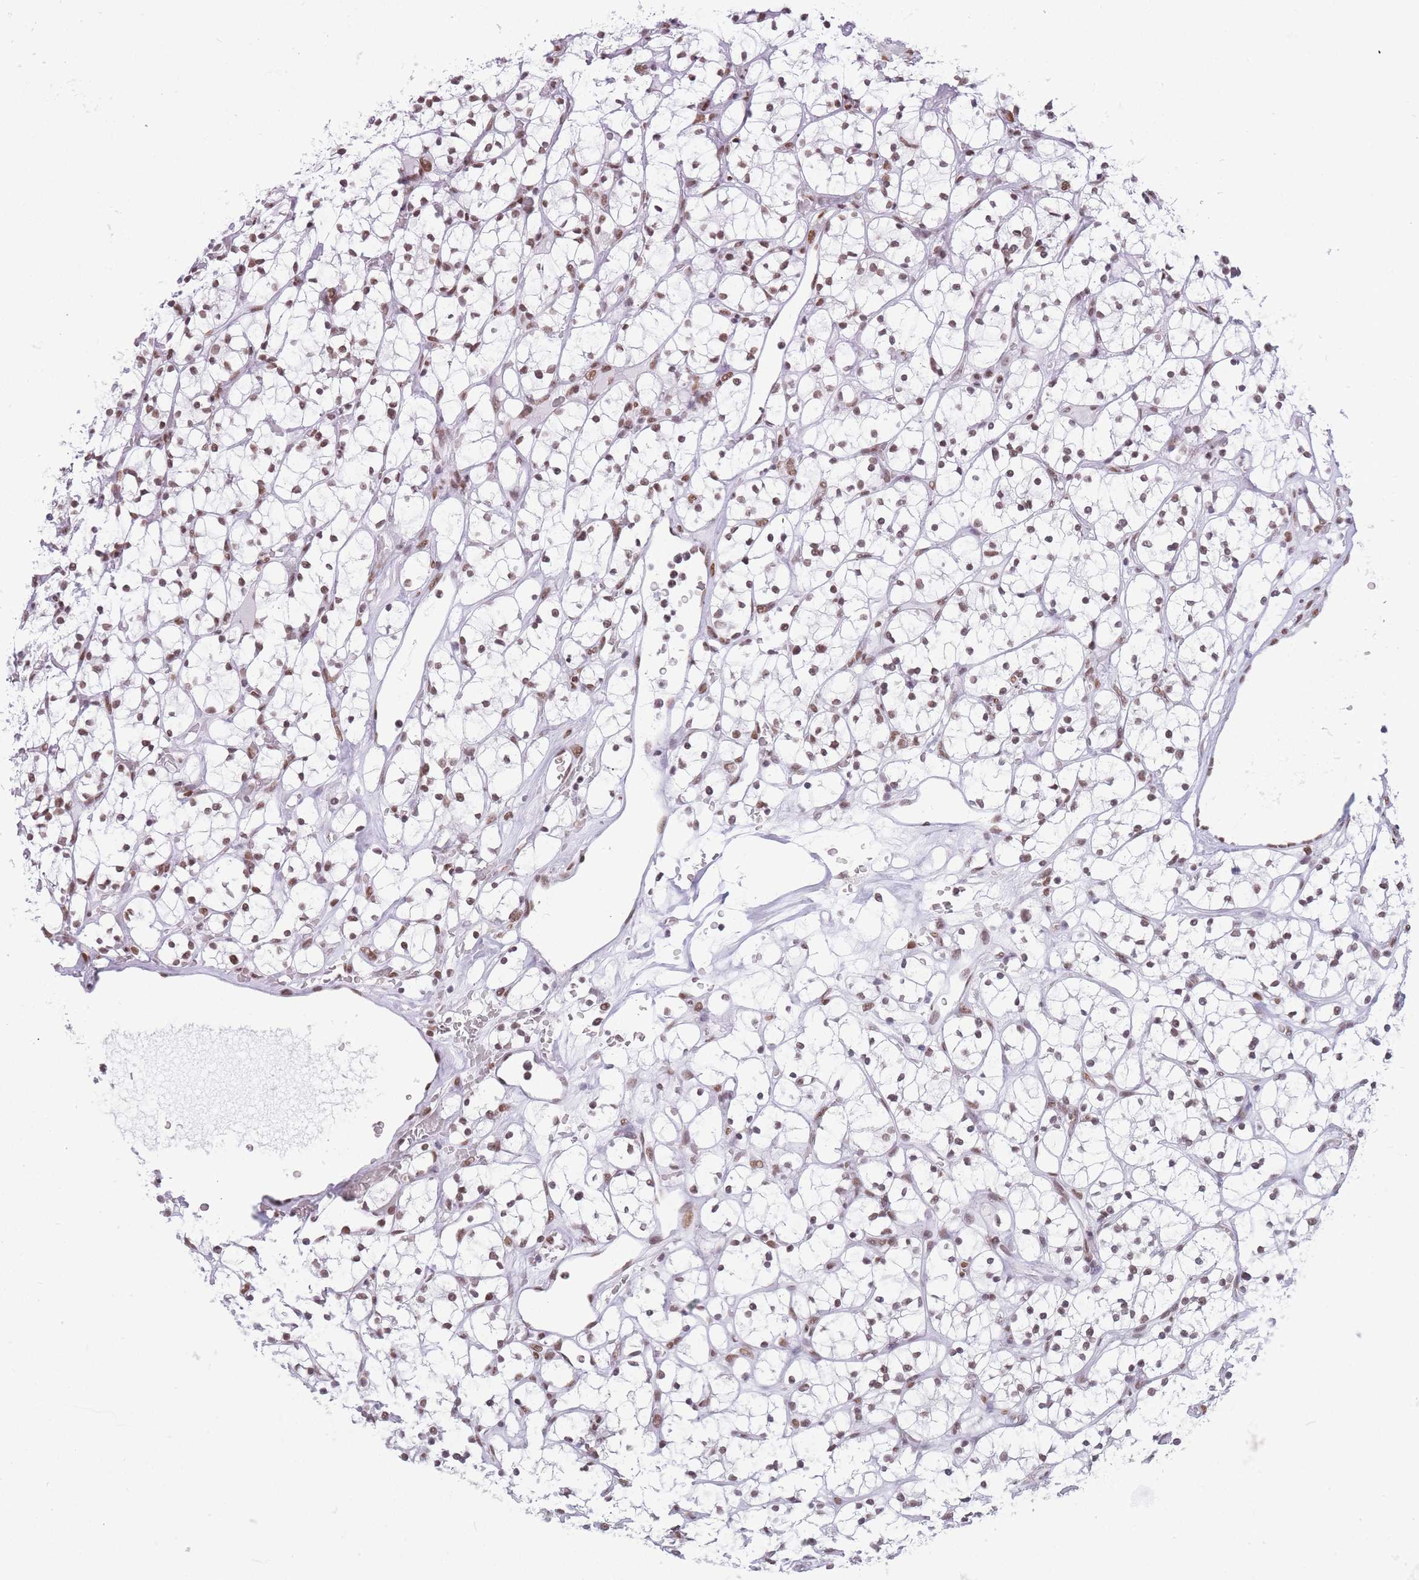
{"staining": {"intensity": "moderate", "quantity": ">75%", "location": "nuclear"}, "tissue": "renal cancer", "cell_type": "Tumor cells", "image_type": "cancer", "snomed": [{"axis": "morphology", "description": "Adenocarcinoma, NOS"}, {"axis": "topography", "description": "Kidney"}], "caption": "This micrograph displays IHC staining of human adenocarcinoma (renal), with medium moderate nuclear expression in approximately >75% of tumor cells.", "gene": "HNRNPUL1", "patient": {"sex": "female", "age": 64}}